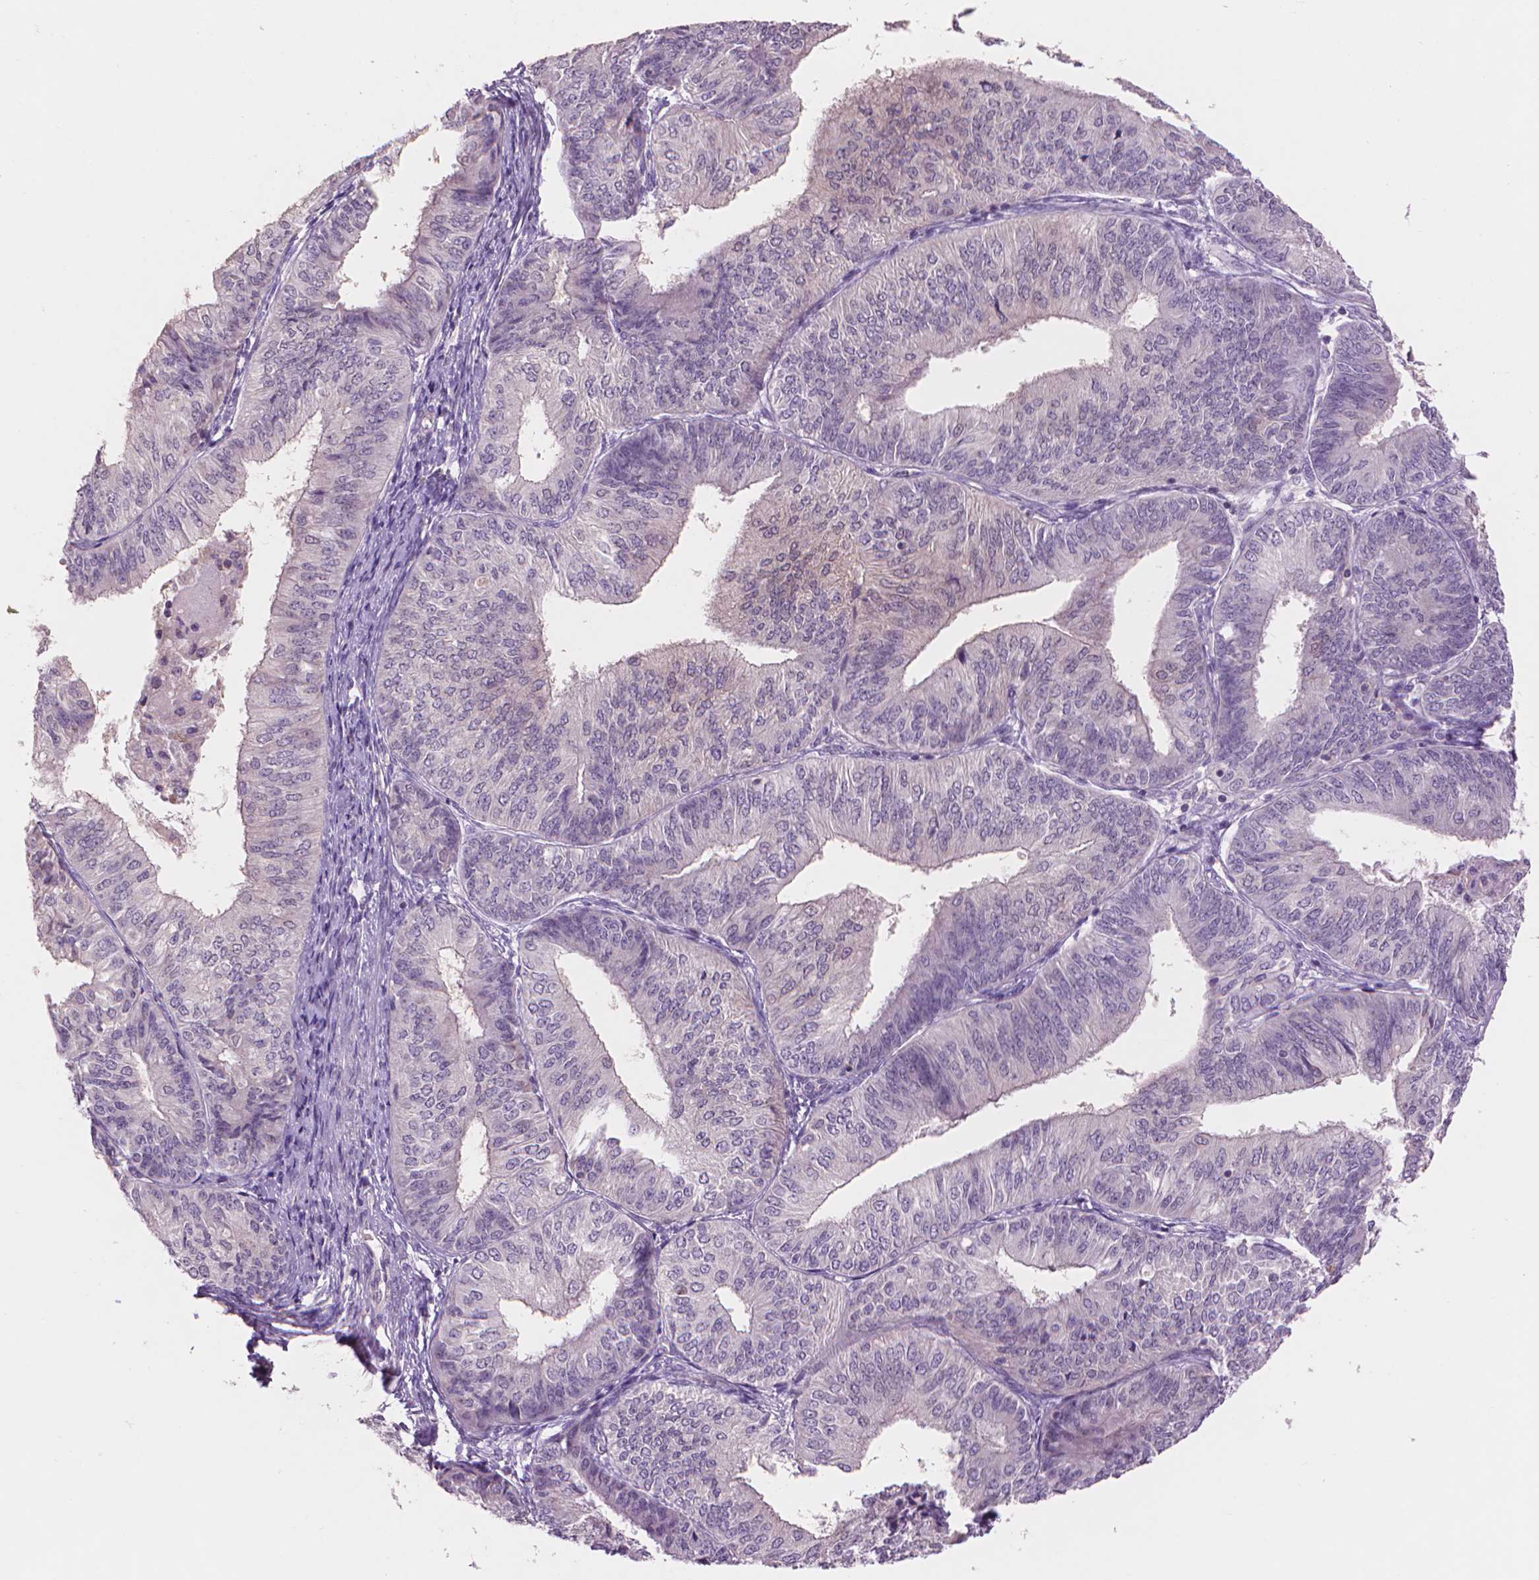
{"staining": {"intensity": "negative", "quantity": "none", "location": "none"}, "tissue": "endometrial cancer", "cell_type": "Tumor cells", "image_type": "cancer", "snomed": [{"axis": "morphology", "description": "Adenocarcinoma, NOS"}, {"axis": "topography", "description": "Endometrium"}], "caption": "Adenocarcinoma (endometrial) was stained to show a protein in brown. There is no significant positivity in tumor cells.", "gene": "ENO2", "patient": {"sex": "female", "age": 58}}